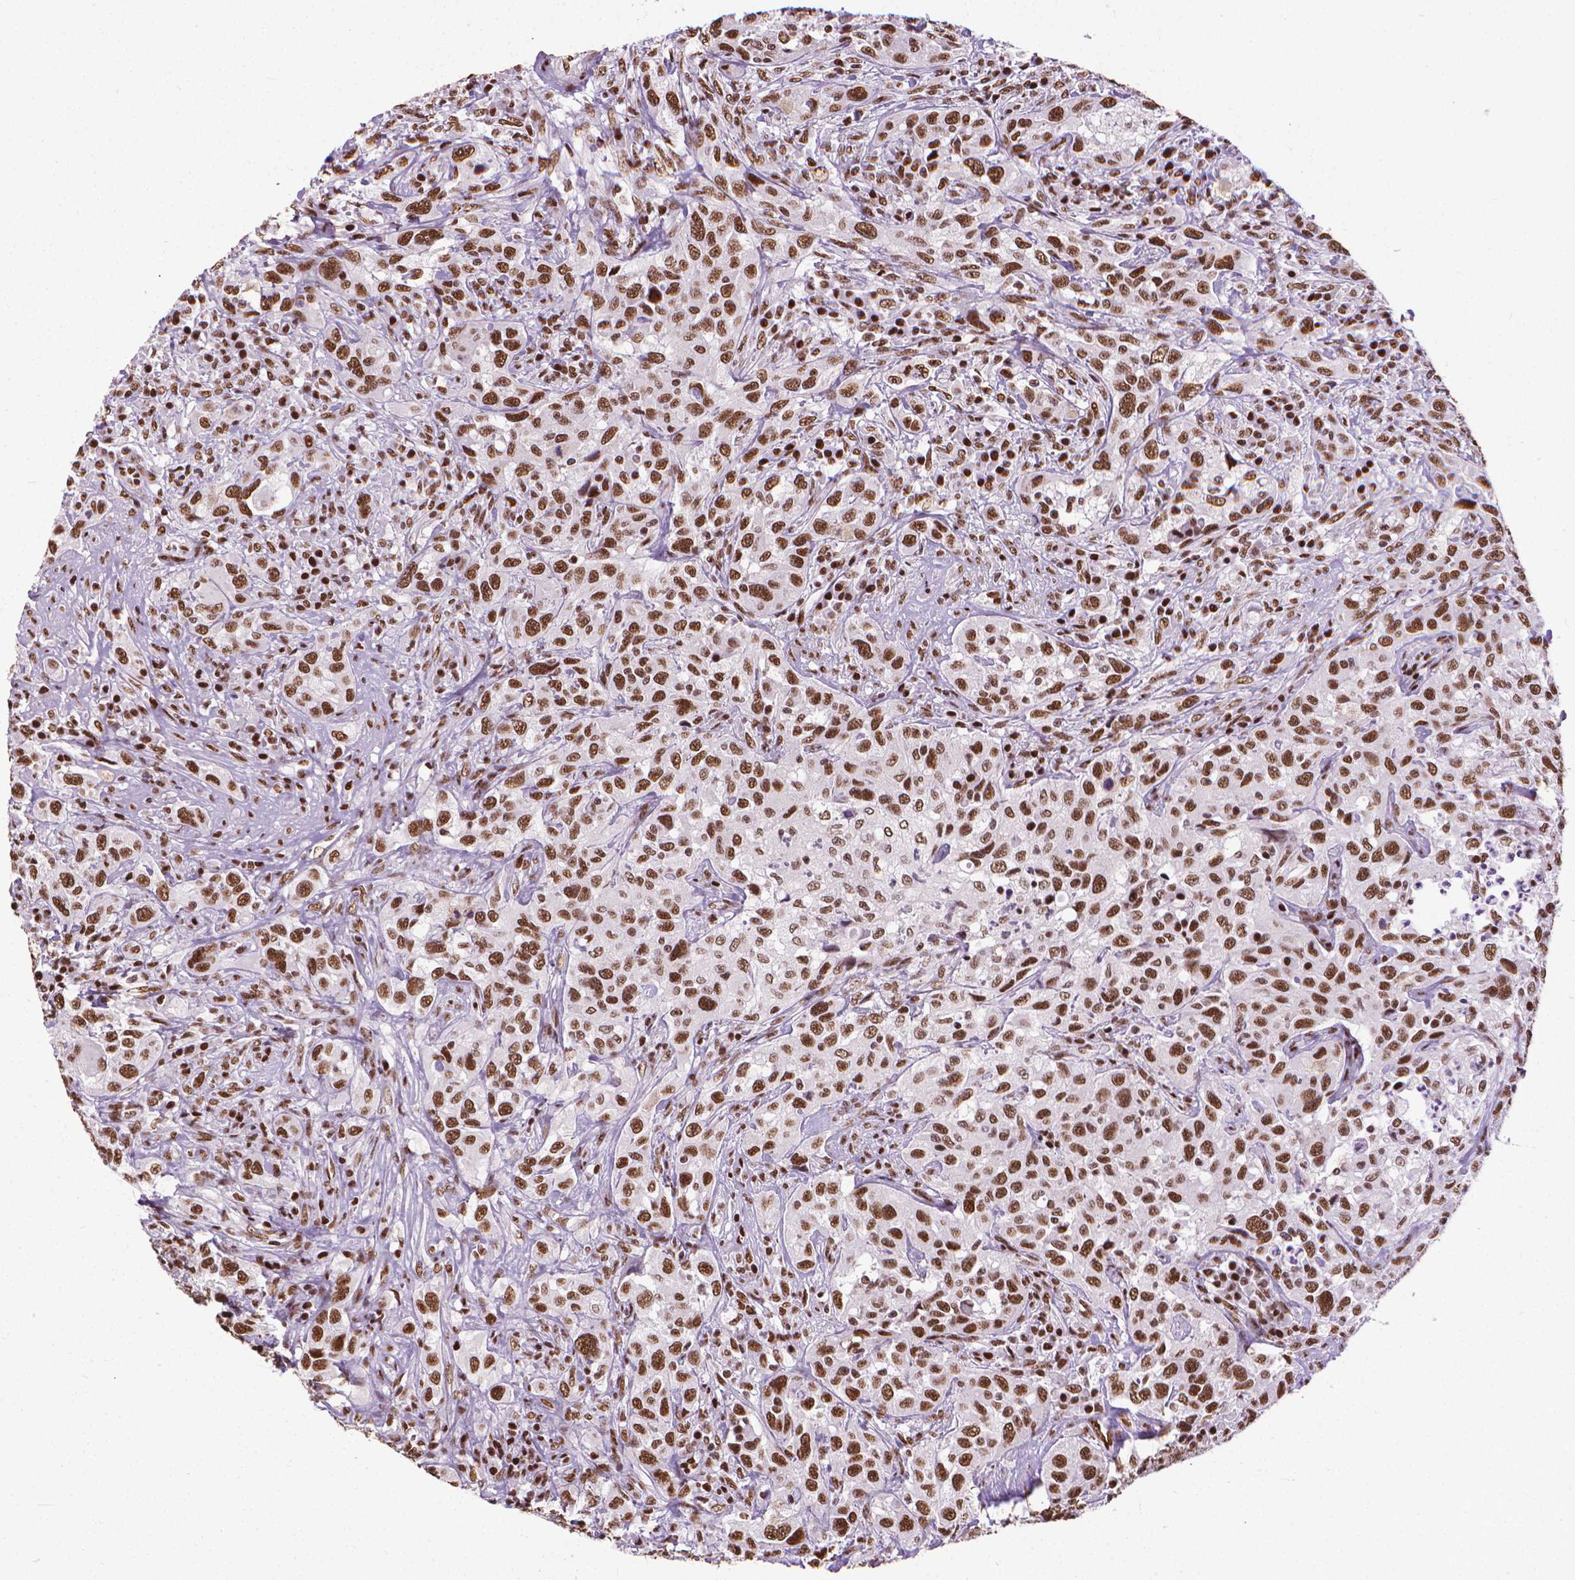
{"staining": {"intensity": "moderate", "quantity": ">75%", "location": "nuclear"}, "tissue": "urothelial cancer", "cell_type": "Tumor cells", "image_type": "cancer", "snomed": [{"axis": "morphology", "description": "Urothelial carcinoma, NOS"}, {"axis": "morphology", "description": "Urothelial carcinoma, High grade"}, {"axis": "topography", "description": "Urinary bladder"}], "caption": "Immunohistochemistry (IHC) staining of urothelial cancer, which demonstrates medium levels of moderate nuclear positivity in about >75% of tumor cells indicating moderate nuclear protein expression. The staining was performed using DAB (3,3'-diaminobenzidine) (brown) for protein detection and nuclei were counterstained in hematoxylin (blue).", "gene": "AKAP8", "patient": {"sex": "female", "age": 64}}